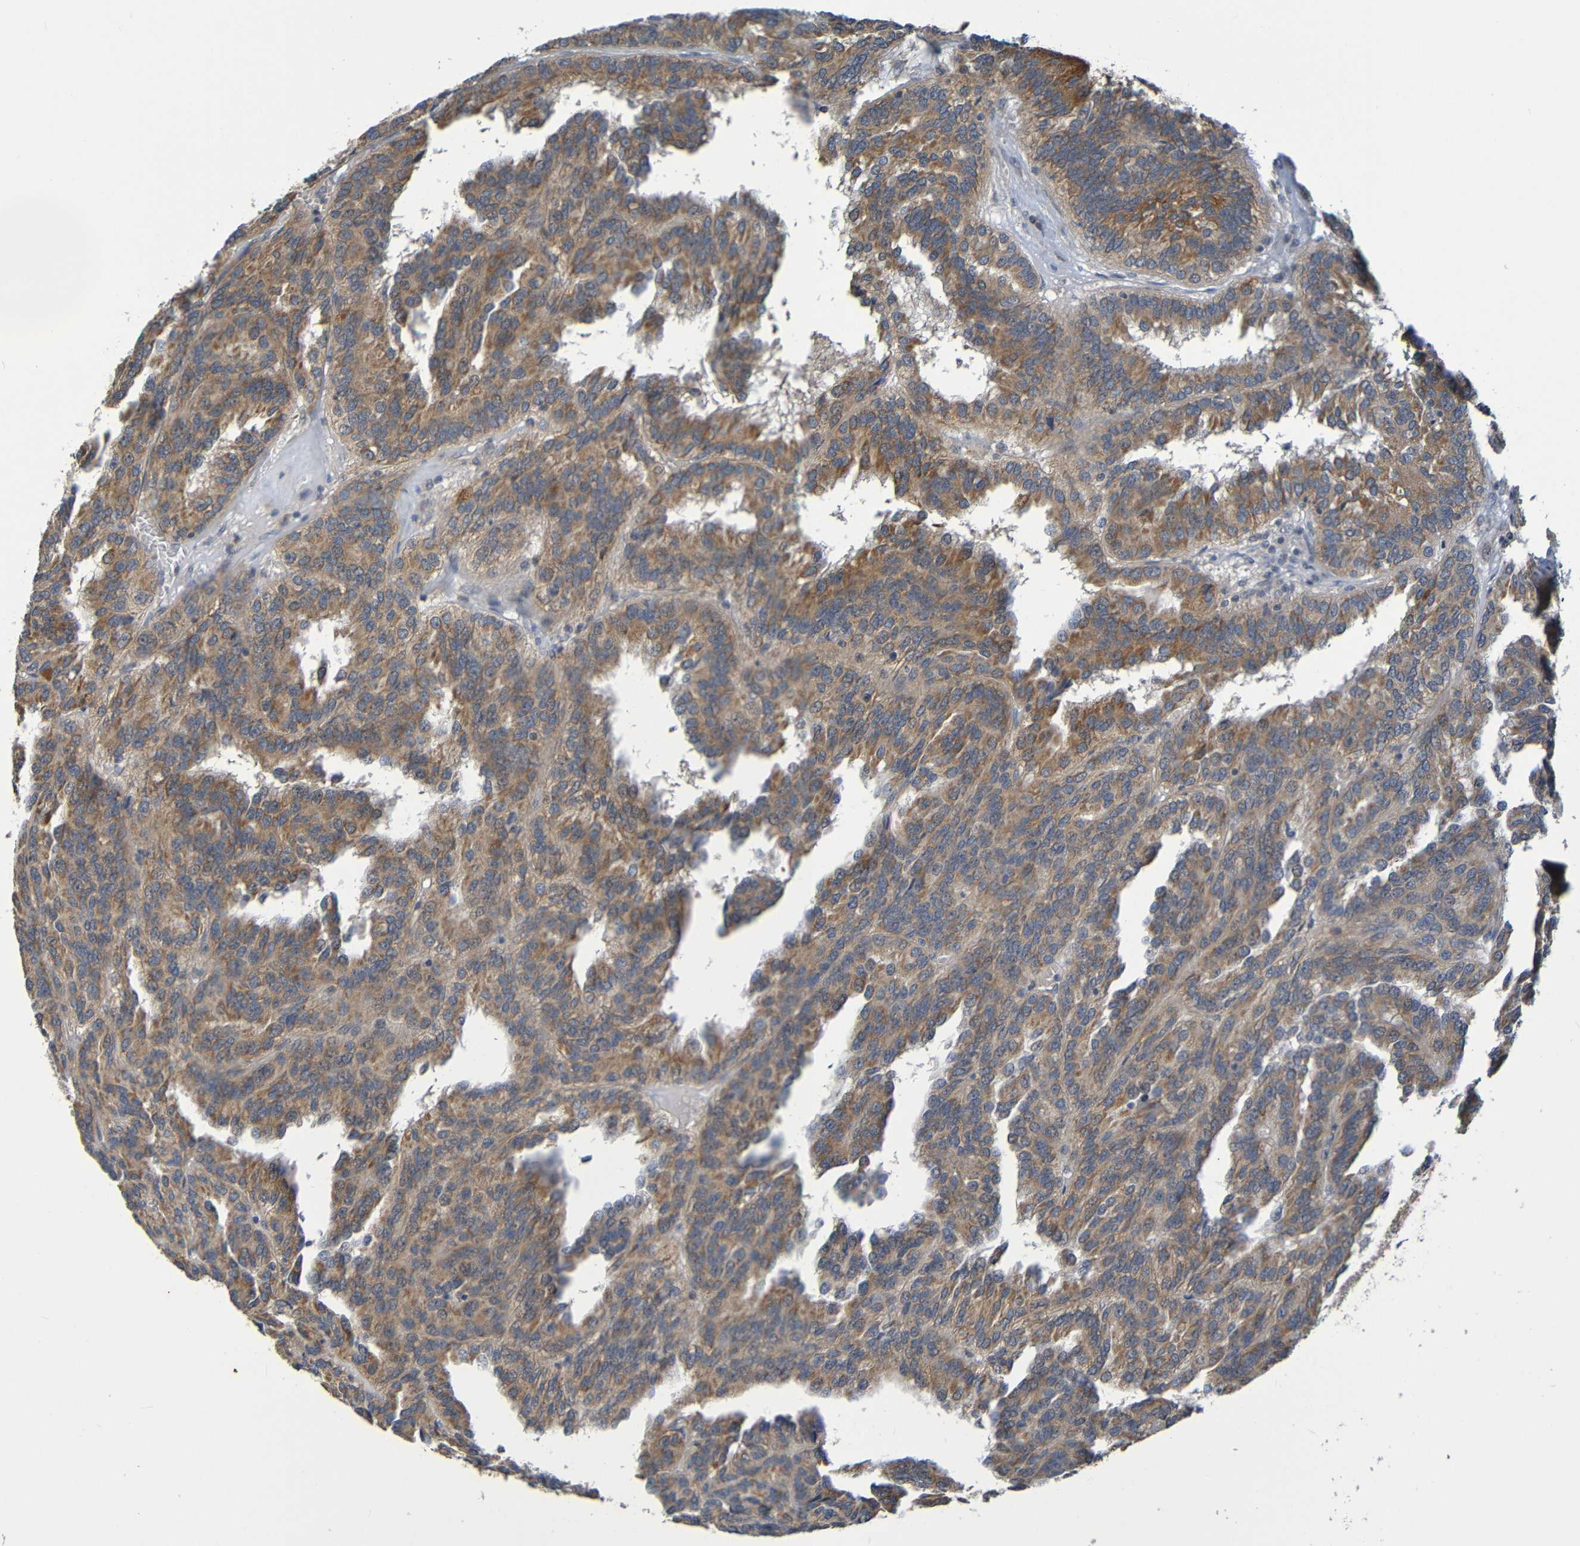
{"staining": {"intensity": "moderate", "quantity": ">75%", "location": "cytoplasmic/membranous"}, "tissue": "renal cancer", "cell_type": "Tumor cells", "image_type": "cancer", "snomed": [{"axis": "morphology", "description": "Adenocarcinoma, NOS"}, {"axis": "topography", "description": "Kidney"}], "caption": "Human renal cancer (adenocarcinoma) stained with a protein marker reveals moderate staining in tumor cells.", "gene": "CYP4F2", "patient": {"sex": "male", "age": 46}}